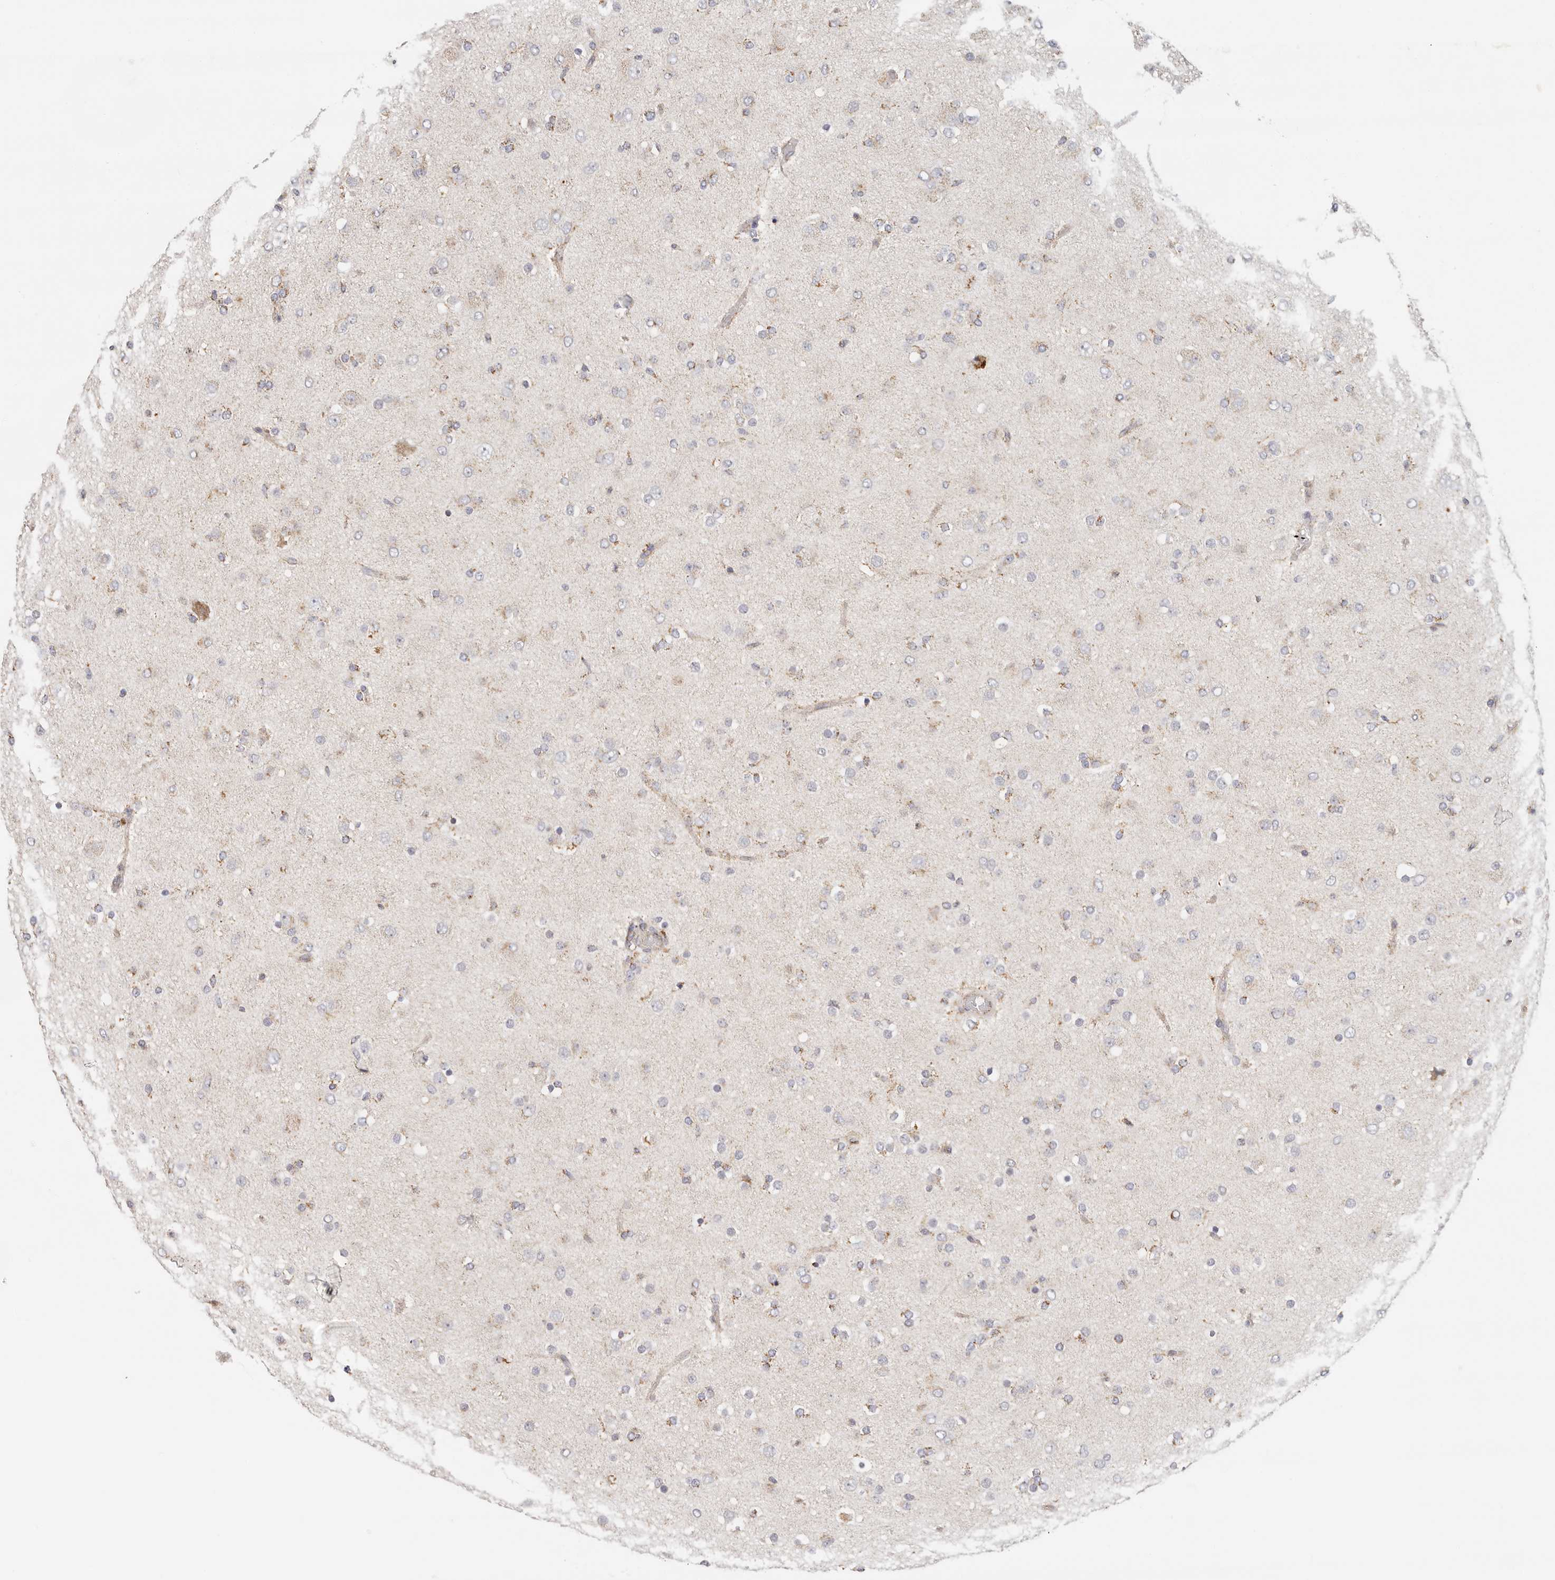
{"staining": {"intensity": "moderate", "quantity": "25%-75%", "location": "cytoplasmic/membranous"}, "tissue": "glioma", "cell_type": "Tumor cells", "image_type": "cancer", "snomed": [{"axis": "morphology", "description": "Glioma, malignant, Low grade"}, {"axis": "topography", "description": "Brain"}], "caption": "Malignant glioma (low-grade) tissue exhibits moderate cytoplasmic/membranous staining in about 25%-75% of tumor cells, visualized by immunohistochemistry.", "gene": "AFDN", "patient": {"sex": "male", "age": 65}}